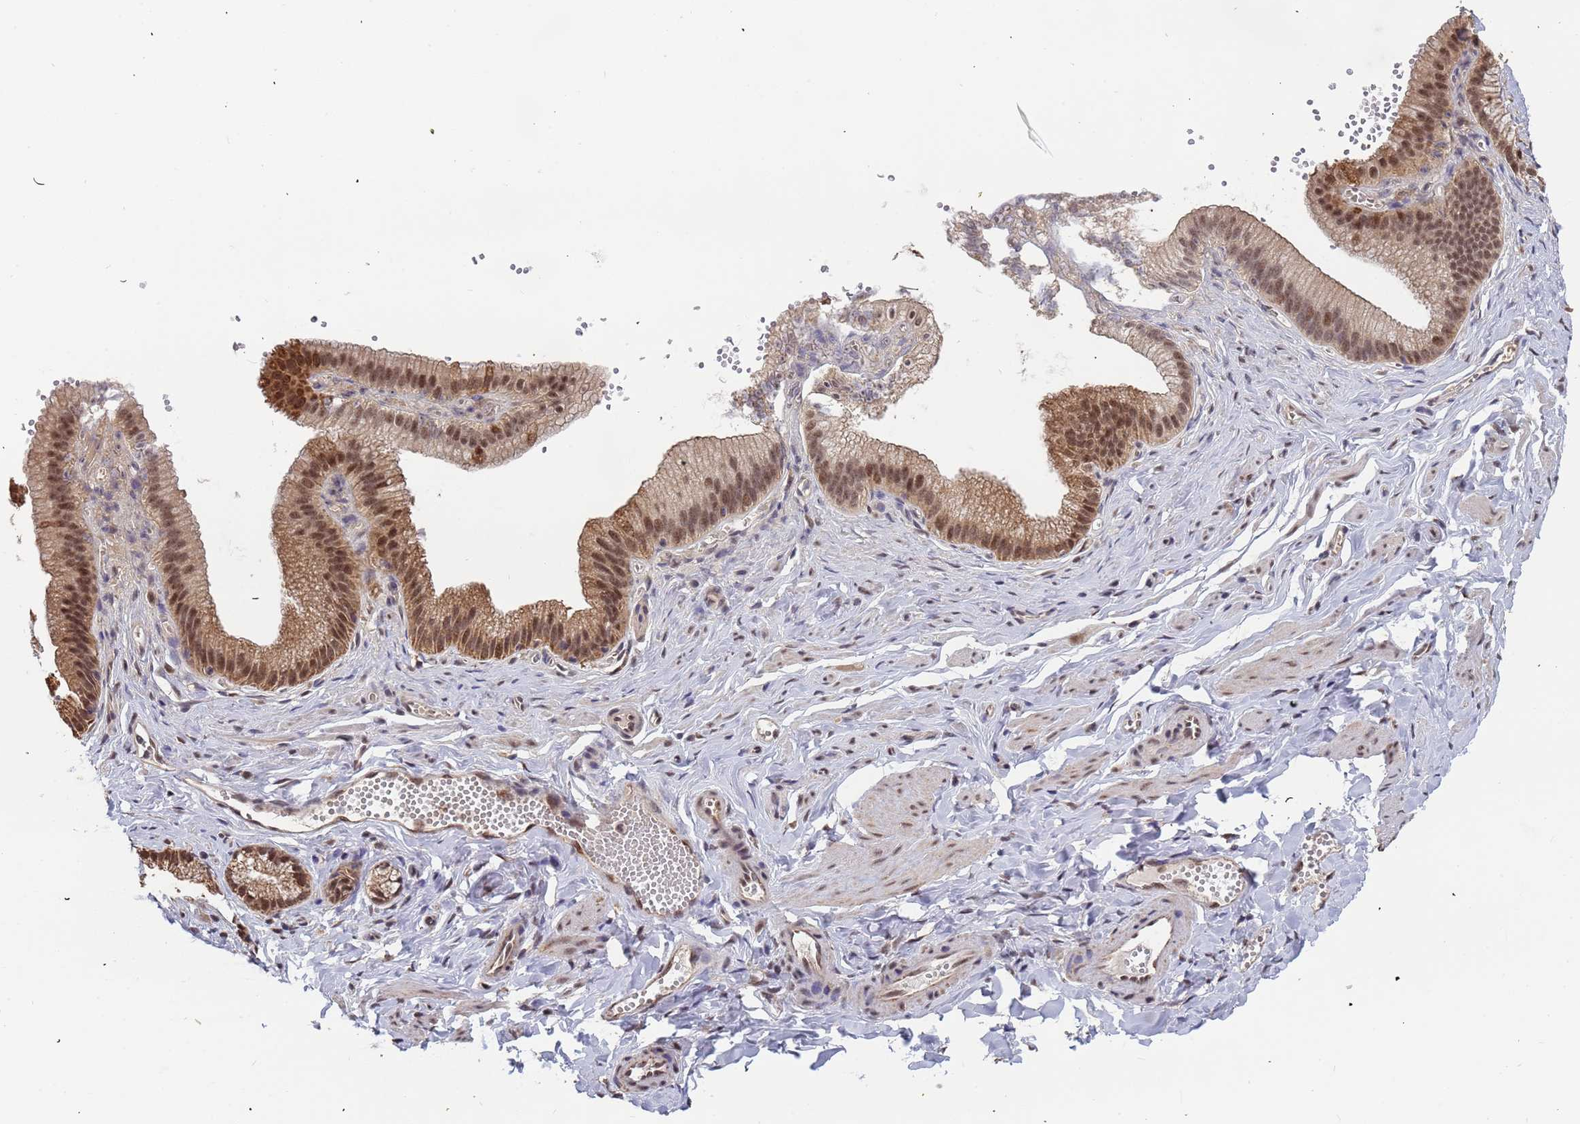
{"staining": {"intensity": "negative", "quantity": "none", "location": "none"}, "tissue": "adipose tissue", "cell_type": "Adipocytes", "image_type": "normal", "snomed": [{"axis": "morphology", "description": "Normal tissue, NOS"}, {"axis": "topography", "description": "Gallbladder"}, {"axis": "topography", "description": "Peripheral nerve tissue"}], "caption": "Human adipose tissue stained for a protein using immunohistochemistry displays no positivity in adipocytes.", "gene": "DENND2B", "patient": {"sex": "male", "age": 38}}